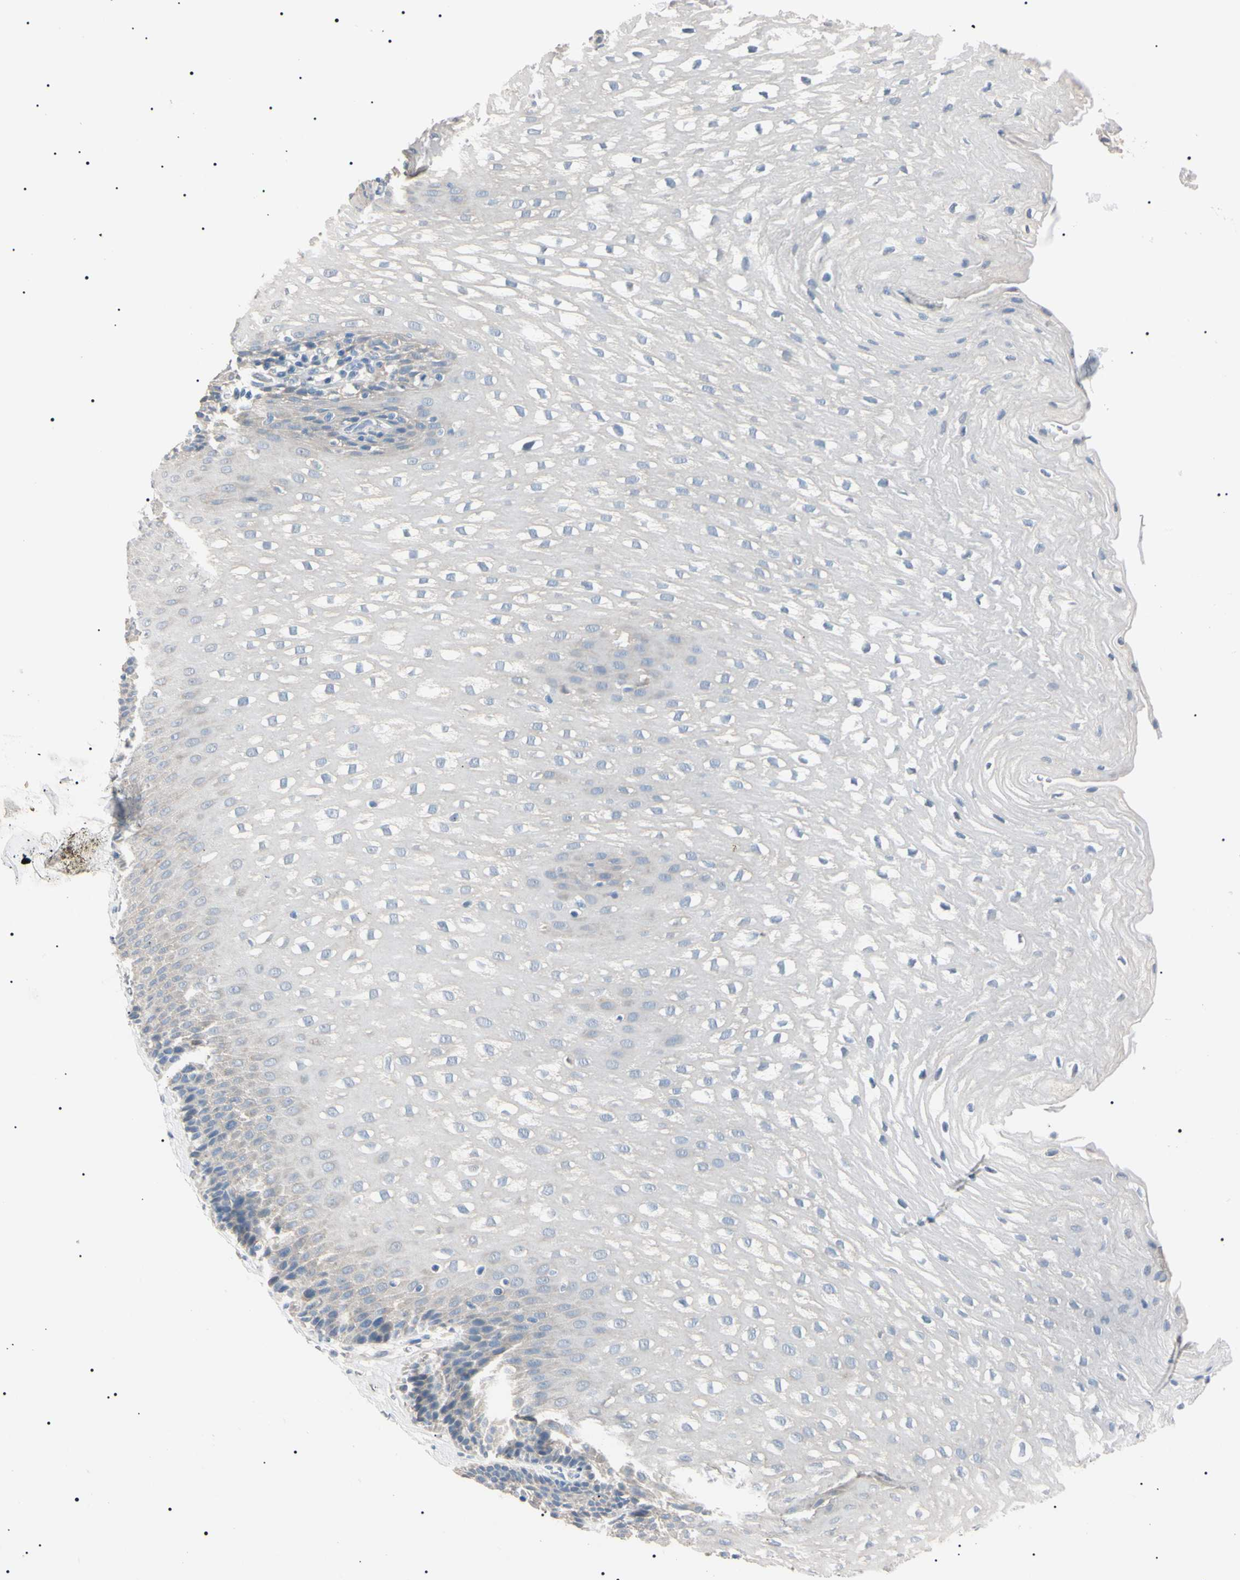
{"staining": {"intensity": "negative", "quantity": "none", "location": "none"}, "tissue": "esophagus", "cell_type": "Squamous epithelial cells", "image_type": "normal", "snomed": [{"axis": "morphology", "description": "Normal tissue, NOS"}, {"axis": "topography", "description": "Esophagus"}], "caption": "This micrograph is of unremarkable esophagus stained with immunohistochemistry (IHC) to label a protein in brown with the nuclei are counter-stained blue. There is no positivity in squamous epithelial cells. The staining is performed using DAB brown chromogen with nuclei counter-stained in using hematoxylin.", "gene": "CGB3", "patient": {"sex": "male", "age": 48}}